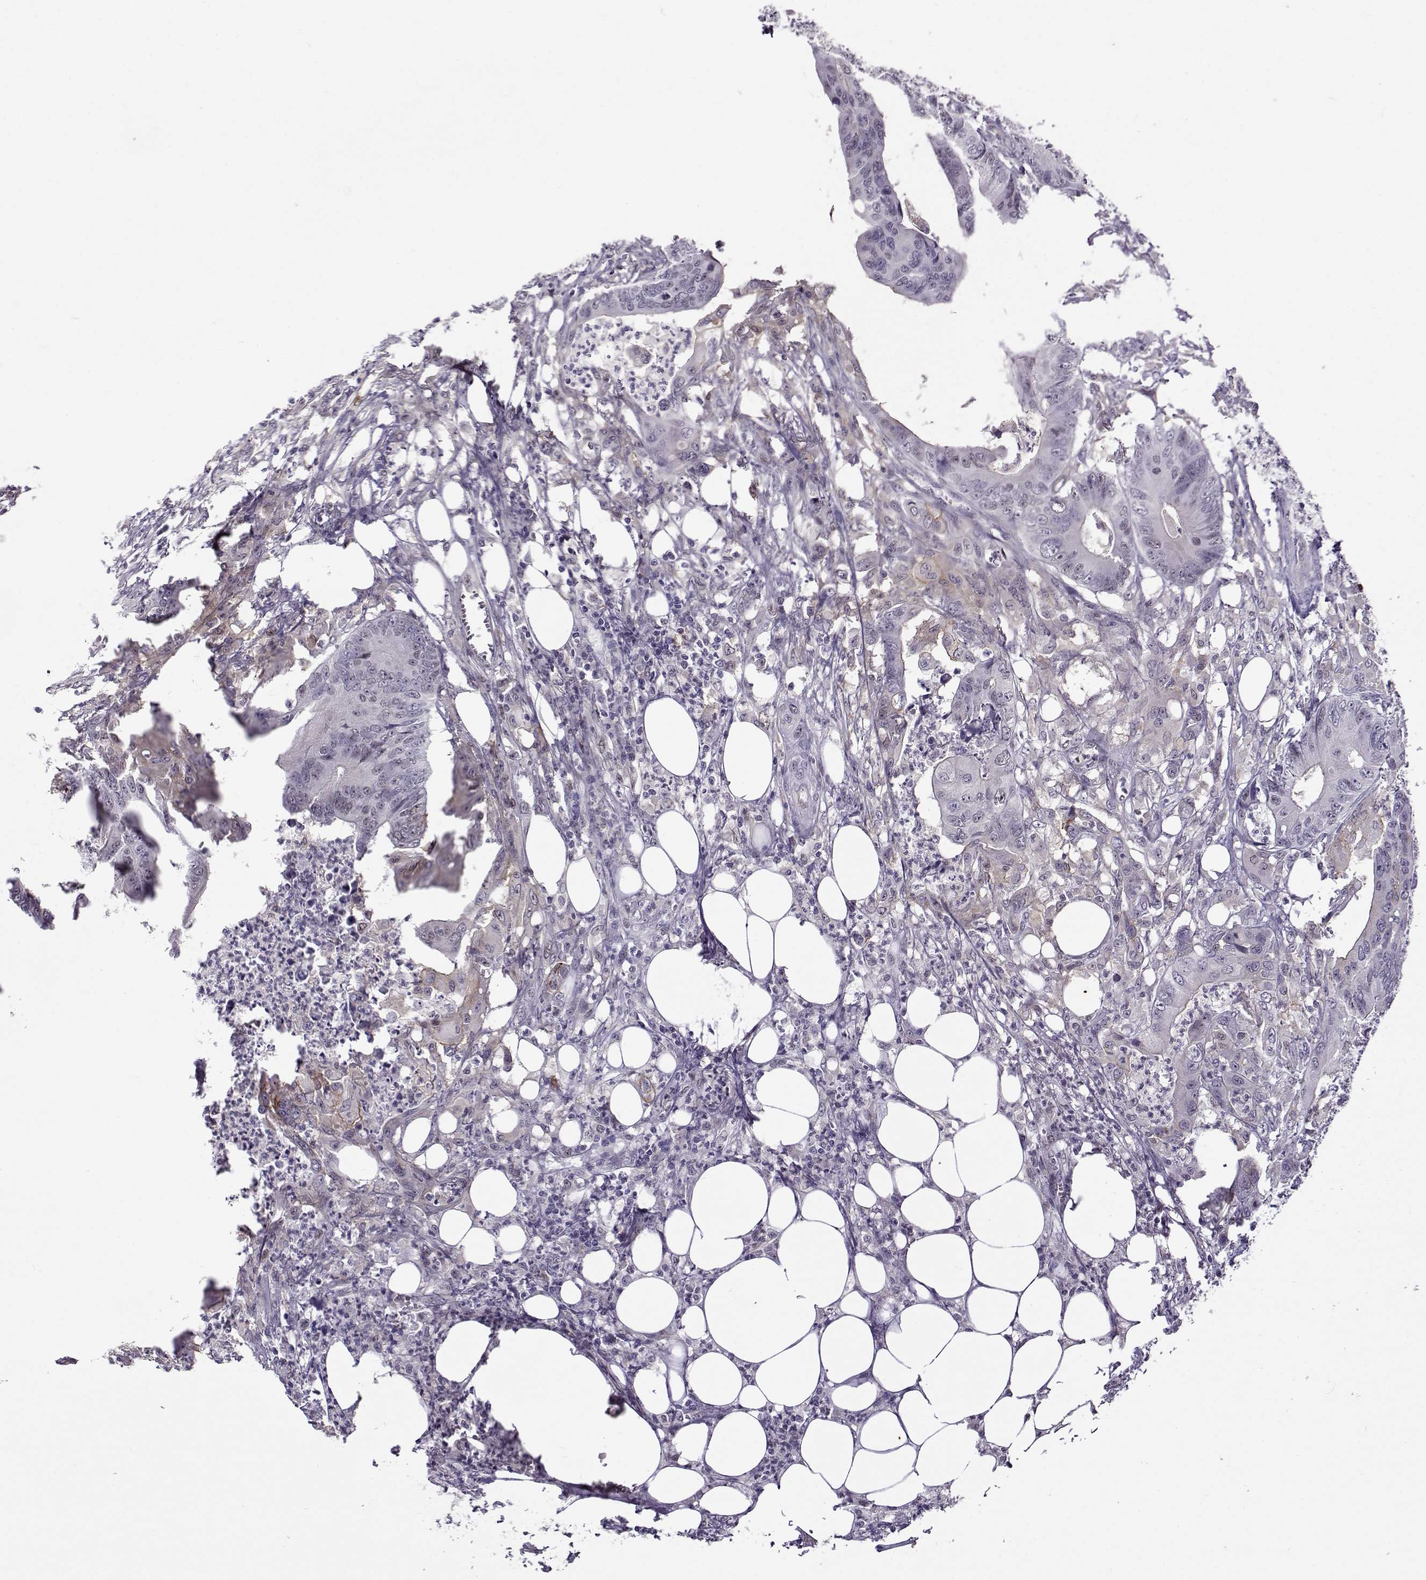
{"staining": {"intensity": "weak", "quantity": "<25%", "location": "cytoplasmic/membranous"}, "tissue": "colorectal cancer", "cell_type": "Tumor cells", "image_type": "cancer", "snomed": [{"axis": "morphology", "description": "Adenocarcinoma, NOS"}, {"axis": "topography", "description": "Colon"}], "caption": "A photomicrograph of human adenocarcinoma (colorectal) is negative for staining in tumor cells. The staining was performed using DAB (3,3'-diaminobenzidine) to visualize the protein expression in brown, while the nuclei were stained in blue with hematoxylin (Magnification: 20x).", "gene": "BACH1", "patient": {"sex": "male", "age": 84}}